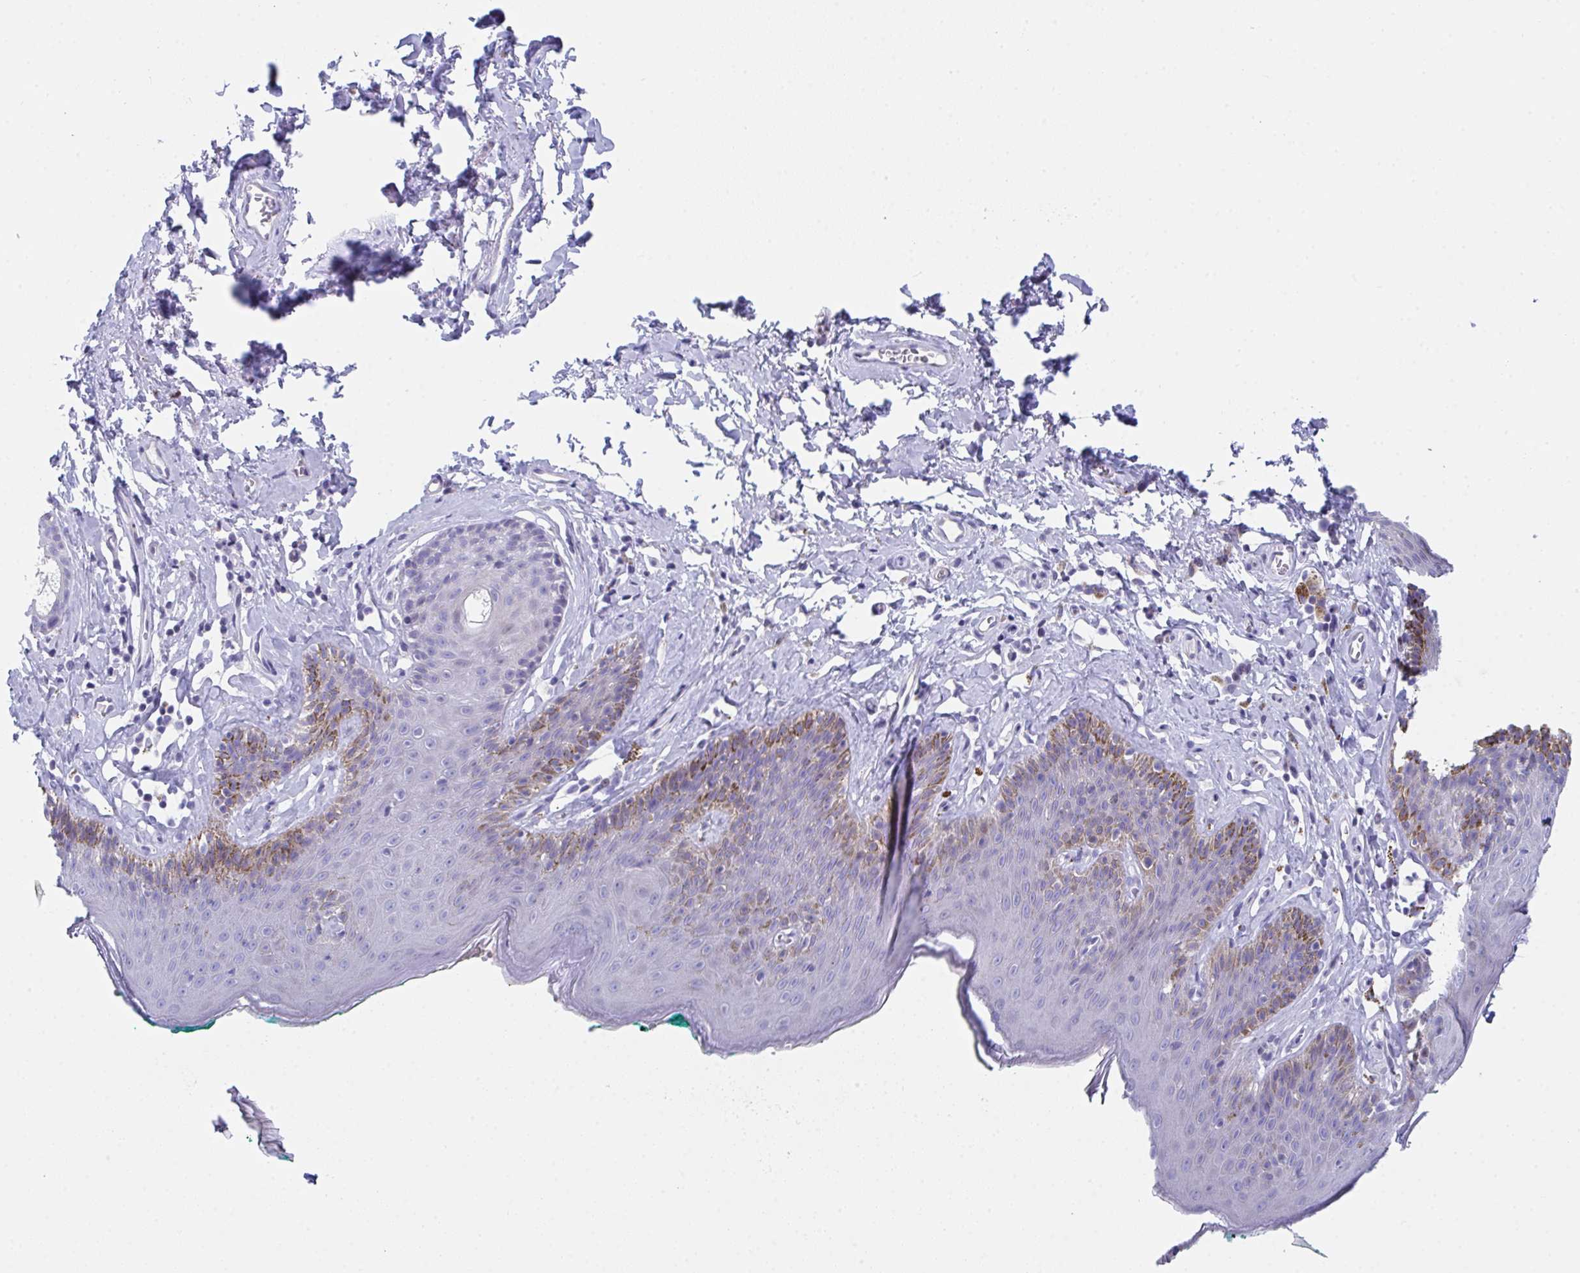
{"staining": {"intensity": "moderate", "quantity": "<25%", "location": "cytoplasmic/membranous"}, "tissue": "skin", "cell_type": "Epidermal cells", "image_type": "normal", "snomed": [{"axis": "morphology", "description": "Normal tissue, NOS"}, {"axis": "topography", "description": "Vulva"}, {"axis": "topography", "description": "Peripheral nerve tissue"}], "caption": "Skin was stained to show a protein in brown. There is low levels of moderate cytoplasmic/membranous positivity in approximately <25% of epidermal cells. The protein is shown in brown color, while the nuclei are stained blue.", "gene": "FBXO47", "patient": {"sex": "female", "age": 66}}